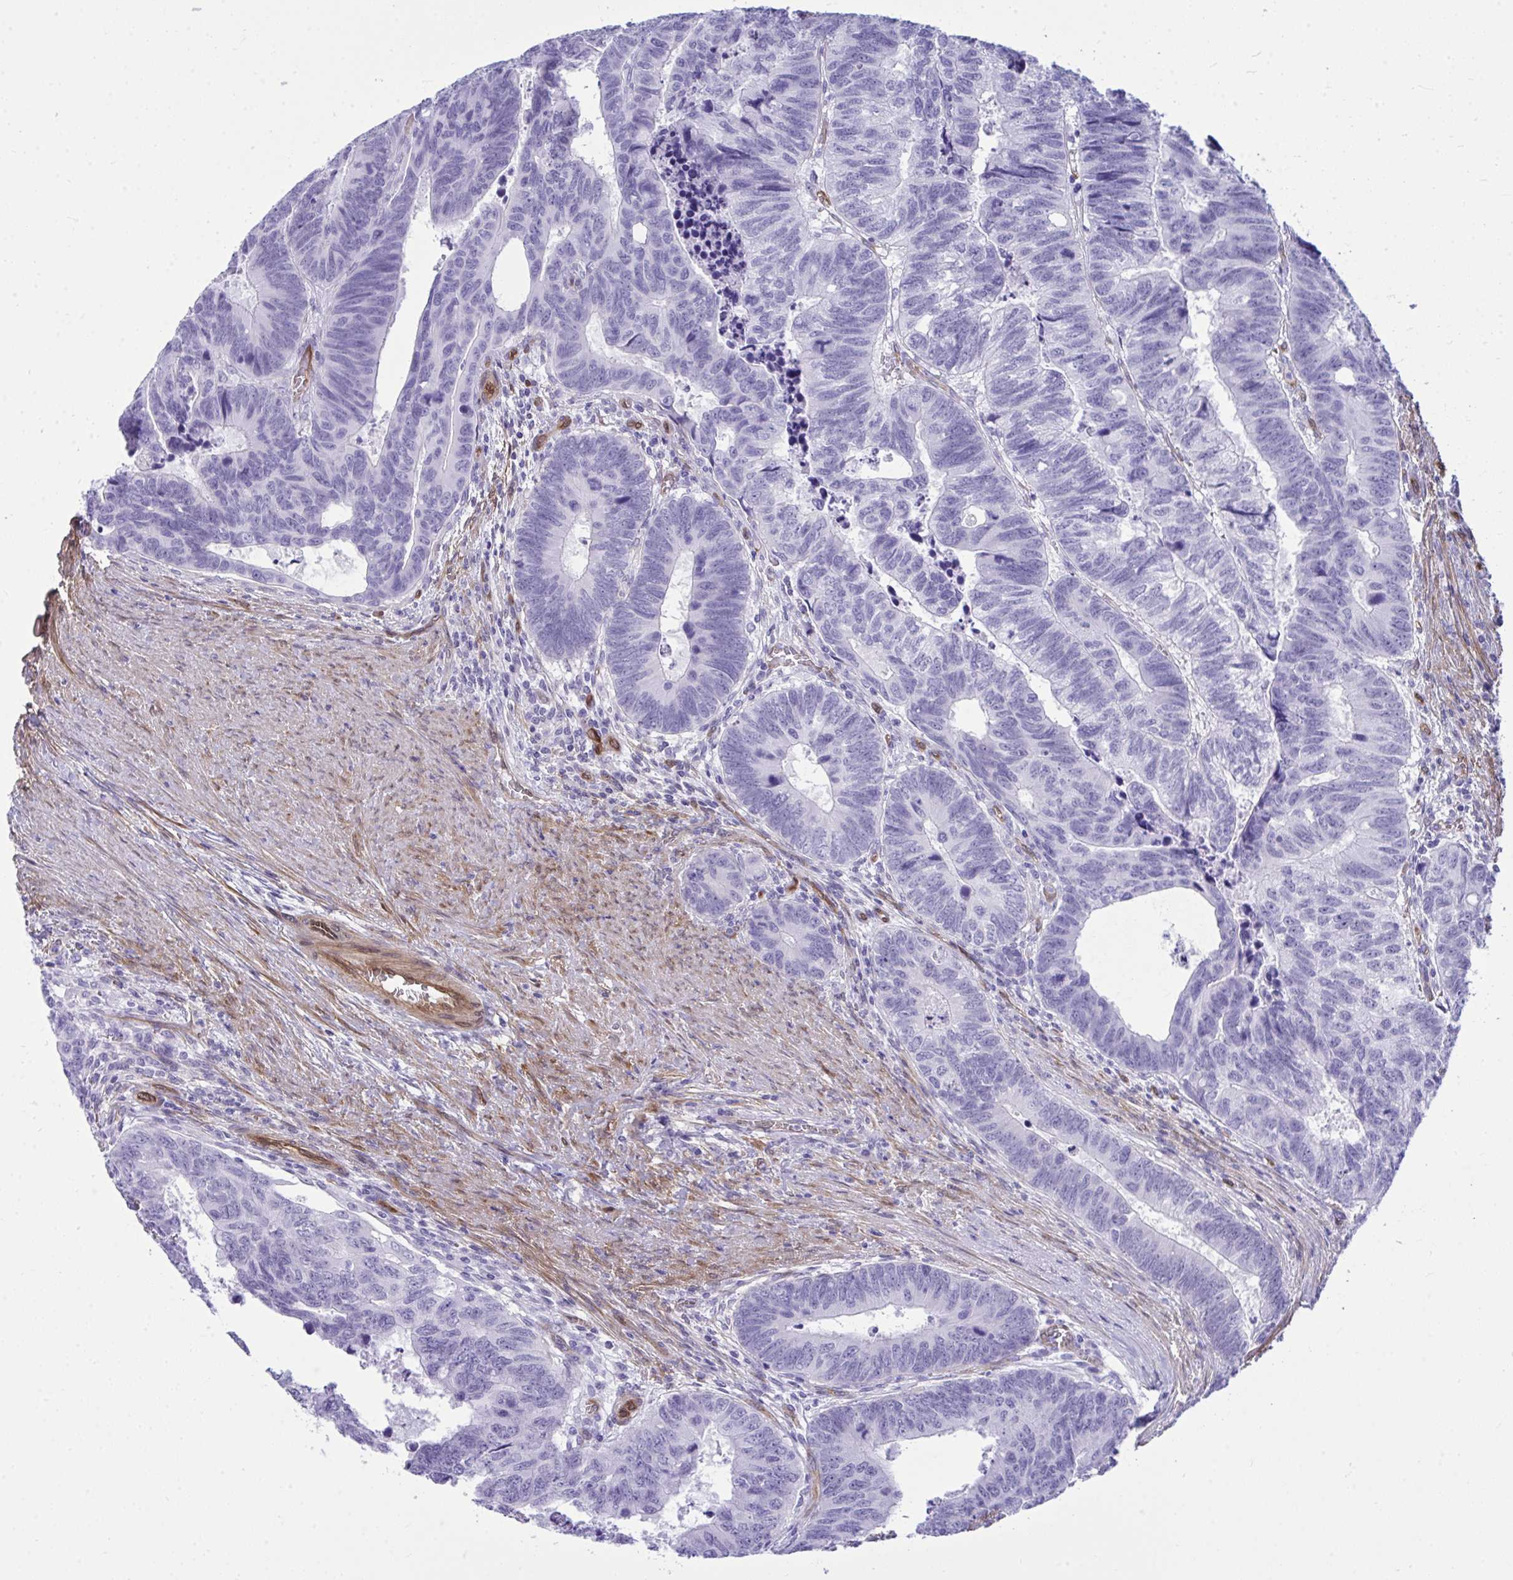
{"staining": {"intensity": "negative", "quantity": "none", "location": "none"}, "tissue": "colorectal cancer", "cell_type": "Tumor cells", "image_type": "cancer", "snomed": [{"axis": "morphology", "description": "Adenocarcinoma, NOS"}, {"axis": "topography", "description": "Colon"}], "caption": "IHC image of colorectal cancer stained for a protein (brown), which shows no positivity in tumor cells.", "gene": "LIMS2", "patient": {"sex": "male", "age": 62}}